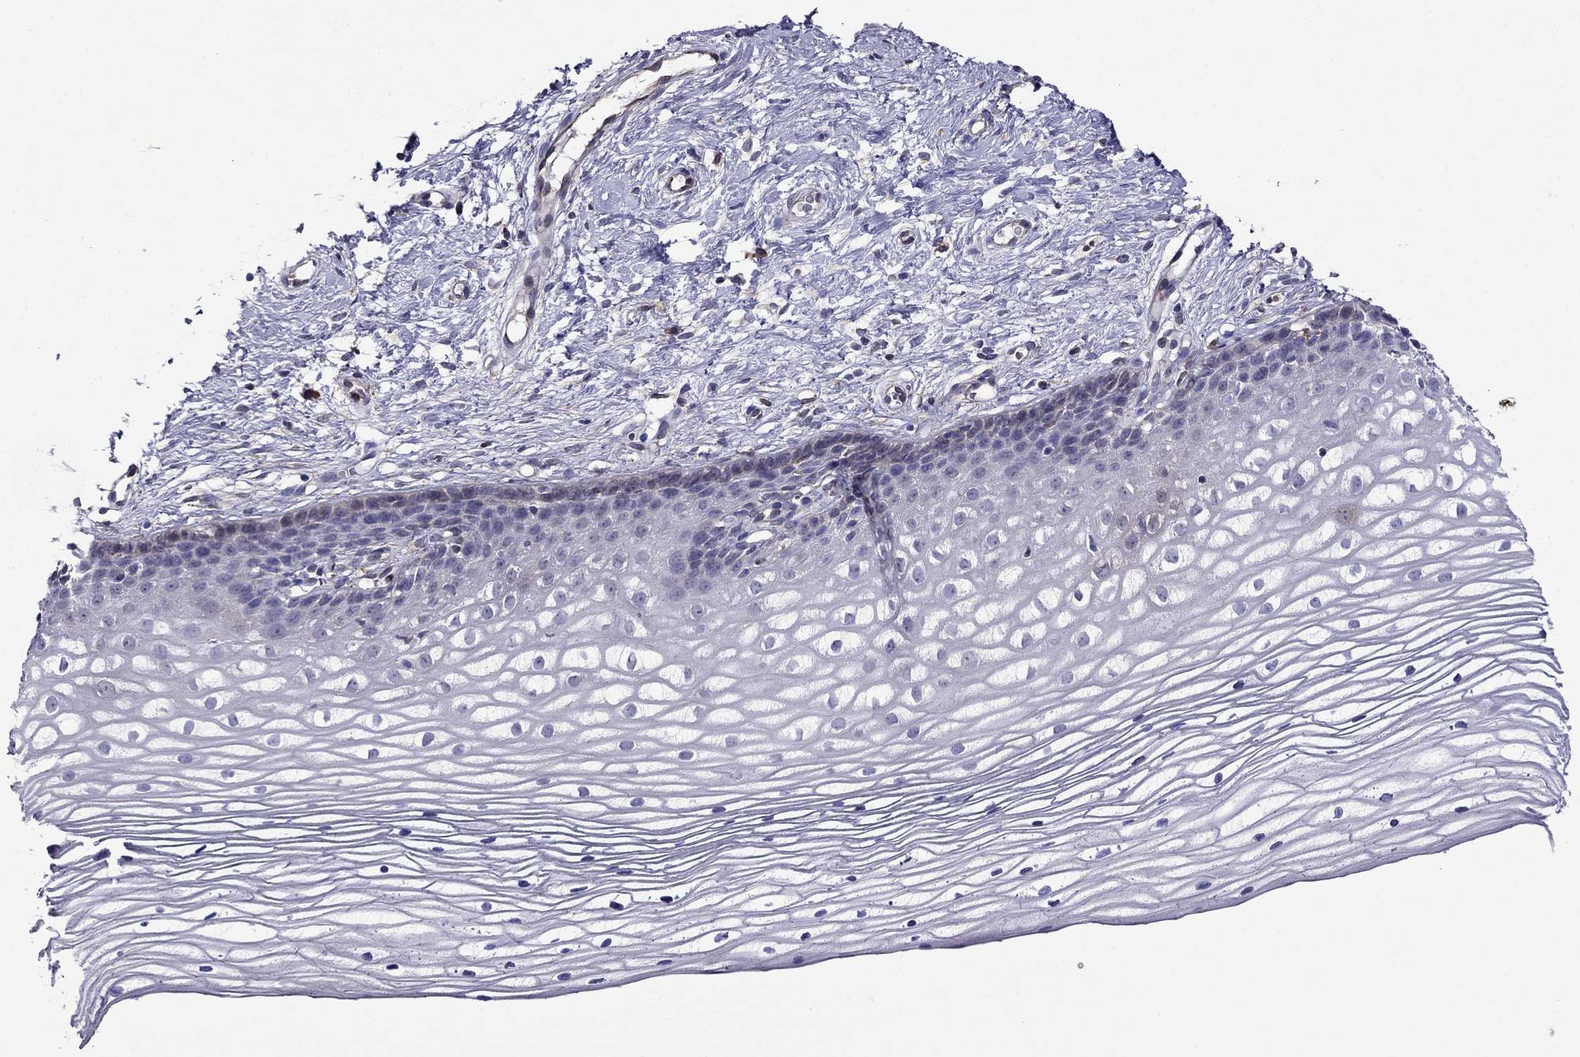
{"staining": {"intensity": "negative", "quantity": "none", "location": "none"}, "tissue": "cervix", "cell_type": "Glandular cells", "image_type": "normal", "snomed": [{"axis": "morphology", "description": "Normal tissue, NOS"}, {"axis": "topography", "description": "Cervix"}], "caption": "IHC photomicrograph of unremarkable cervix stained for a protein (brown), which displays no staining in glandular cells. (Brightfield microscopy of DAB immunohistochemistry at high magnification).", "gene": "GNAL", "patient": {"sex": "female", "age": 40}}